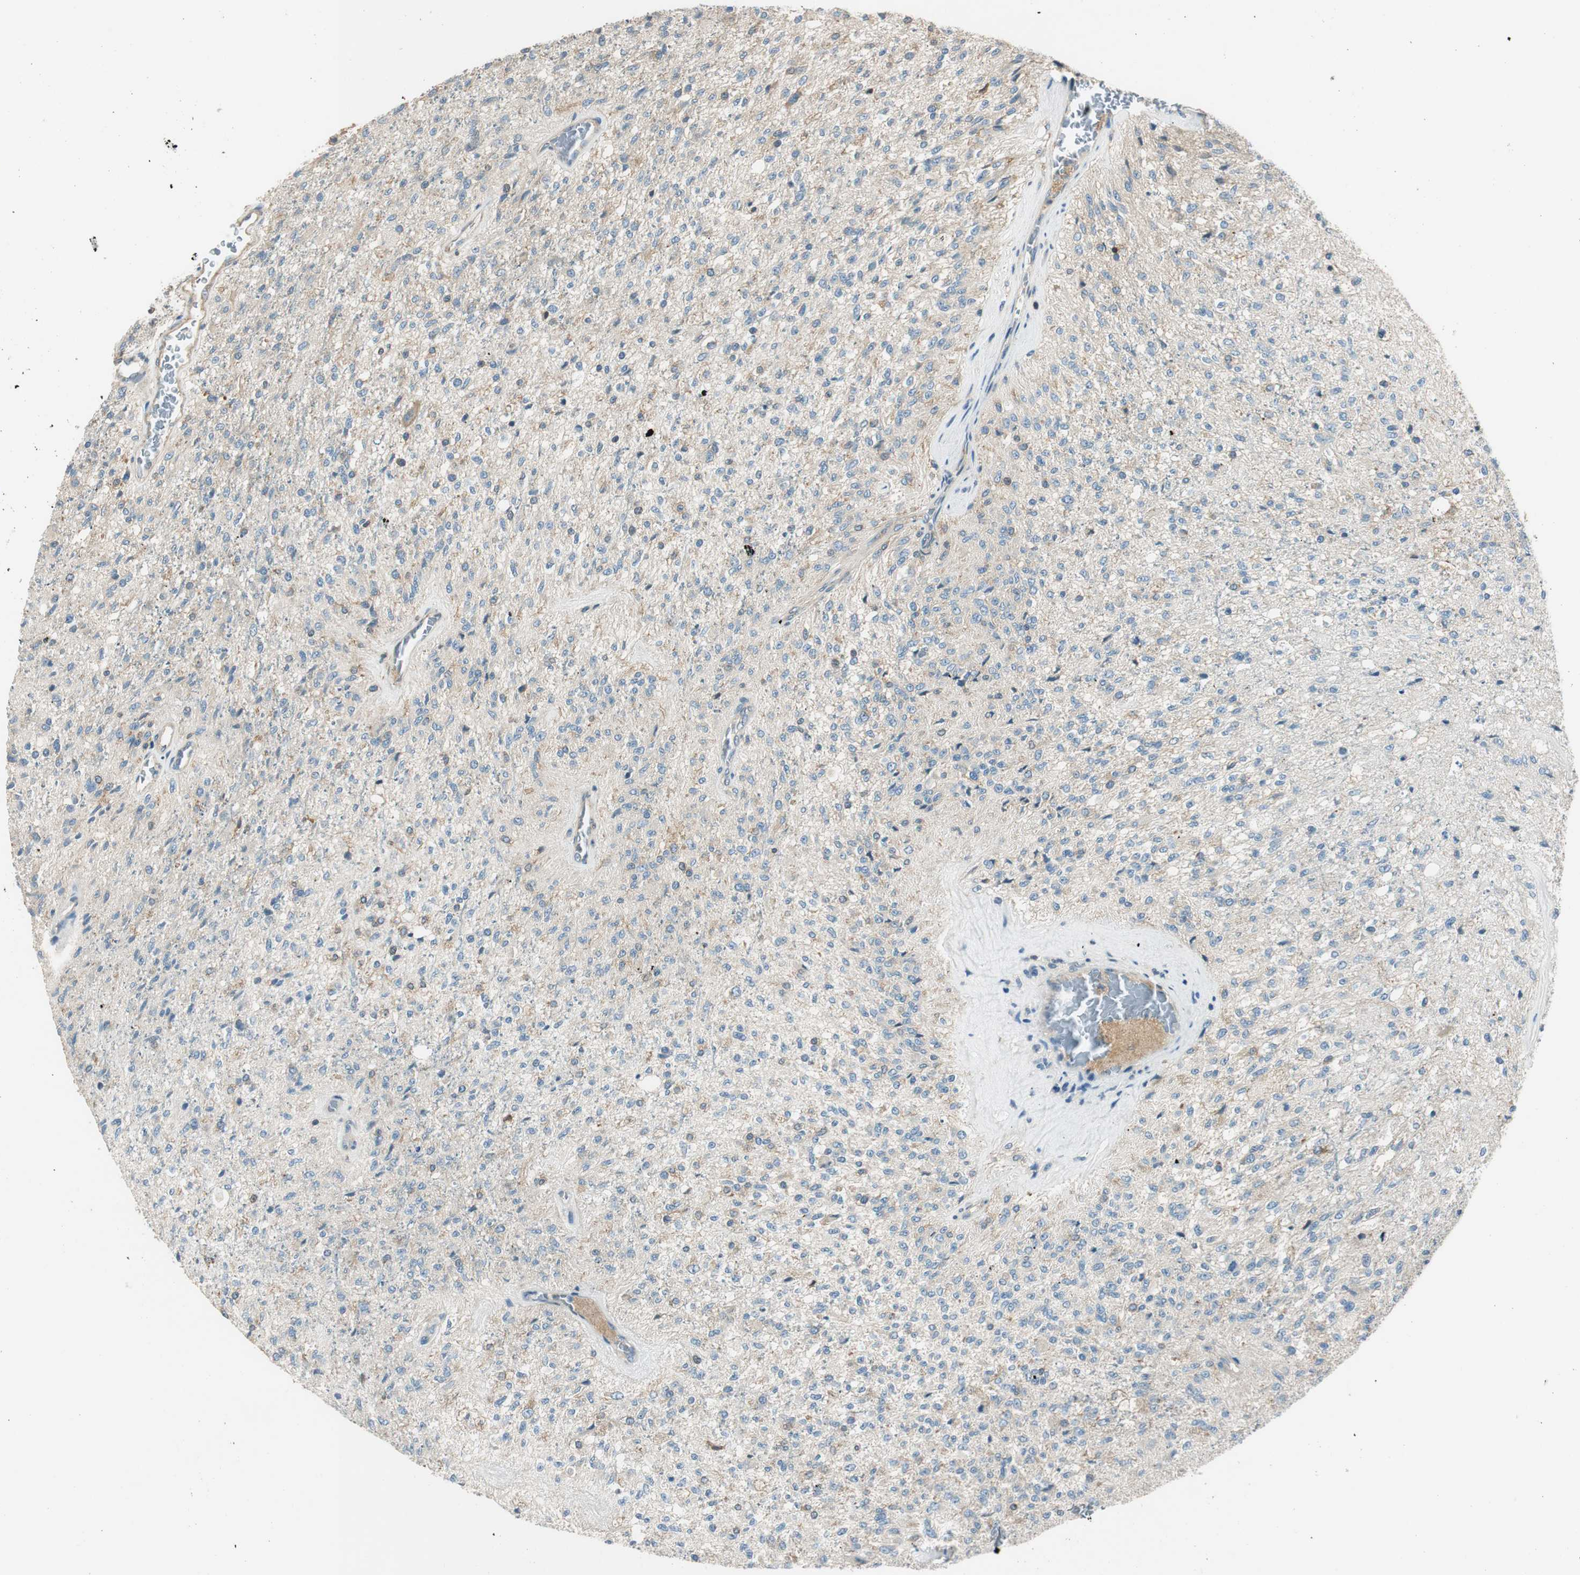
{"staining": {"intensity": "negative", "quantity": "none", "location": "none"}, "tissue": "glioma", "cell_type": "Tumor cells", "image_type": "cancer", "snomed": [{"axis": "morphology", "description": "Normal tissue, NOS"}, {"axis": "morphology", "description": "Glioma, malignant, High grade"}, {"axis": "topography", "description": "Cerebral cortex"}], "caption": "Protein analysis of glioma shows no significant expression in tumor cells.", "gene": "PI4K2B", "patient": {"sex": "male", "age": 77}}